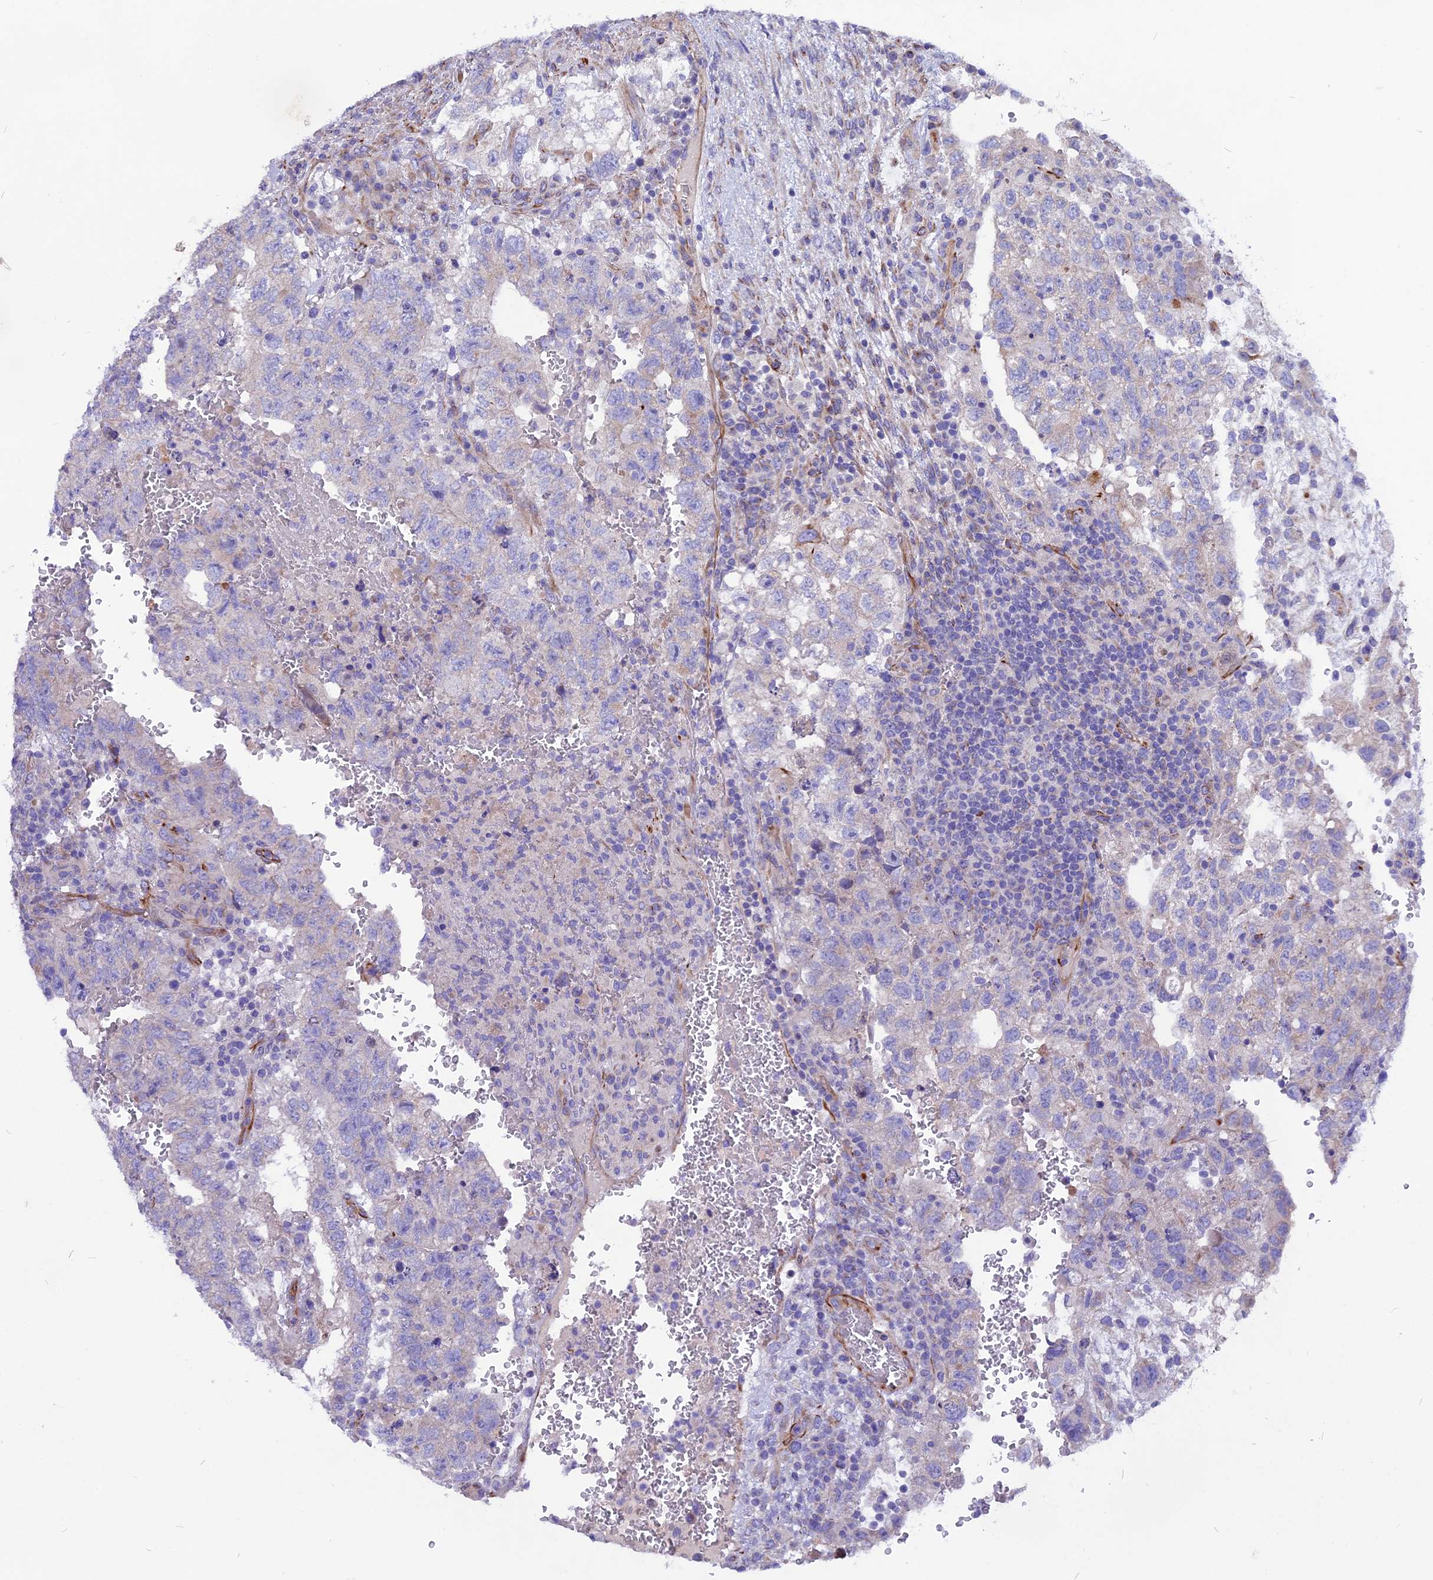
{"staining": {"intensity": "negative", "quantity": "none", "location": "none"}, "tissue": "testis cancer", "cell_type": "Tumor cells", "image_type": "cancer", "snomed": [{"axis": "morphology", "description": "Carcinoma, Embryonal, NOS"}, {"axis": "topography", "description": "Testis"}], "caption": "Immunohistochemistry of human testis cancer (embryonal carcinoma) displays no staining in tumor cells.", "gene": "TMEM138", "patient": {"sex": "male", "age": 36}}